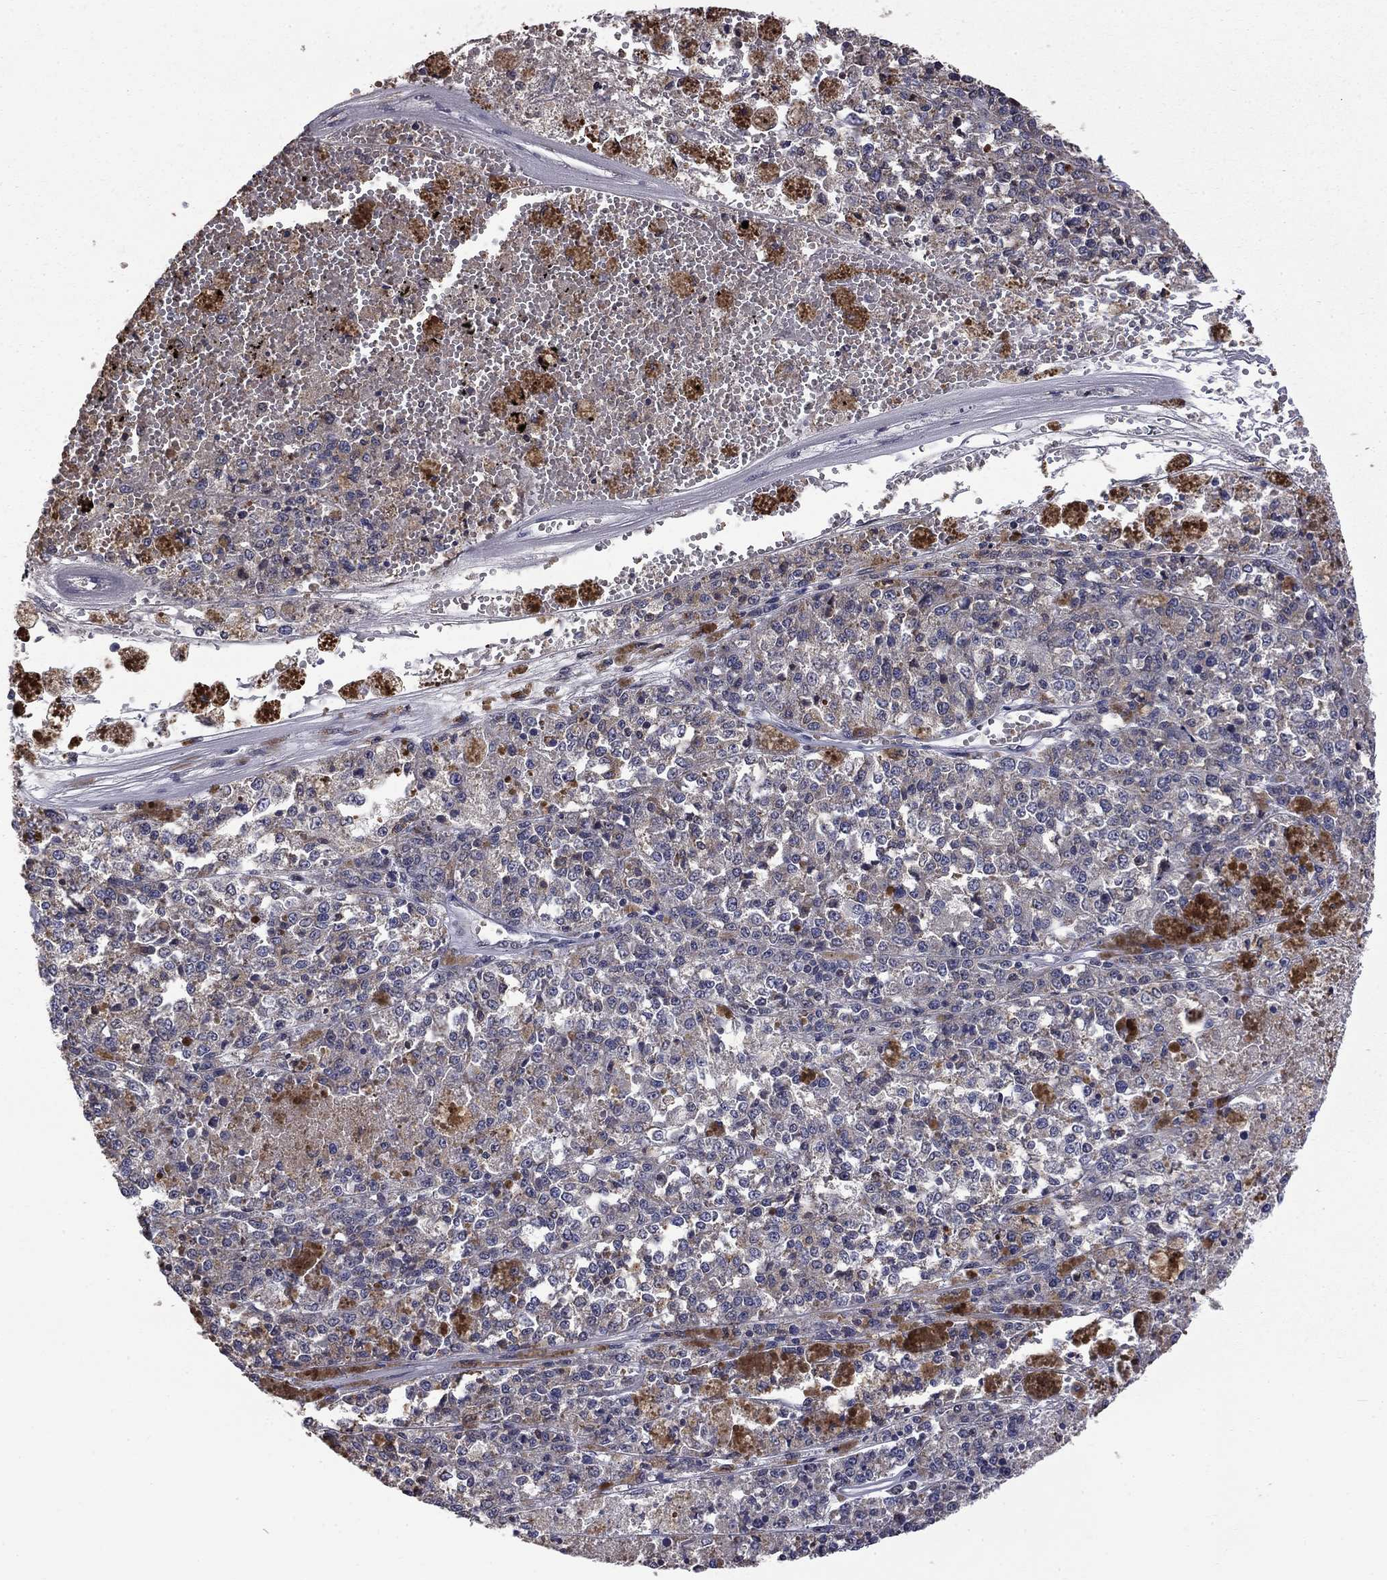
{"staining": {"intensity": "negative", "quantity": "none", "location": "none"}, "tissue": "melanoma", "cell_type": "Tumor cells", "image_type": "cancer", "snomed": [{"axis": "morphology", "description": "Malignant melanoma, Metastatic site"}, {"axis": "topography", "description": "Lymph node"}], "caption": "DAB (3,3'-diaminobenzidine) immunohistochemical staining of human malignant melanoma (metastatic site) displays no significant staining in tumor cells. The staining was performed using DAB to visualize the protein expression in brown, while the nuclei were stained in blue with hematoxylin (Magnification: 20x).", "gene": "HSPB2", "patient": {"sex": "female", "age": 64}}